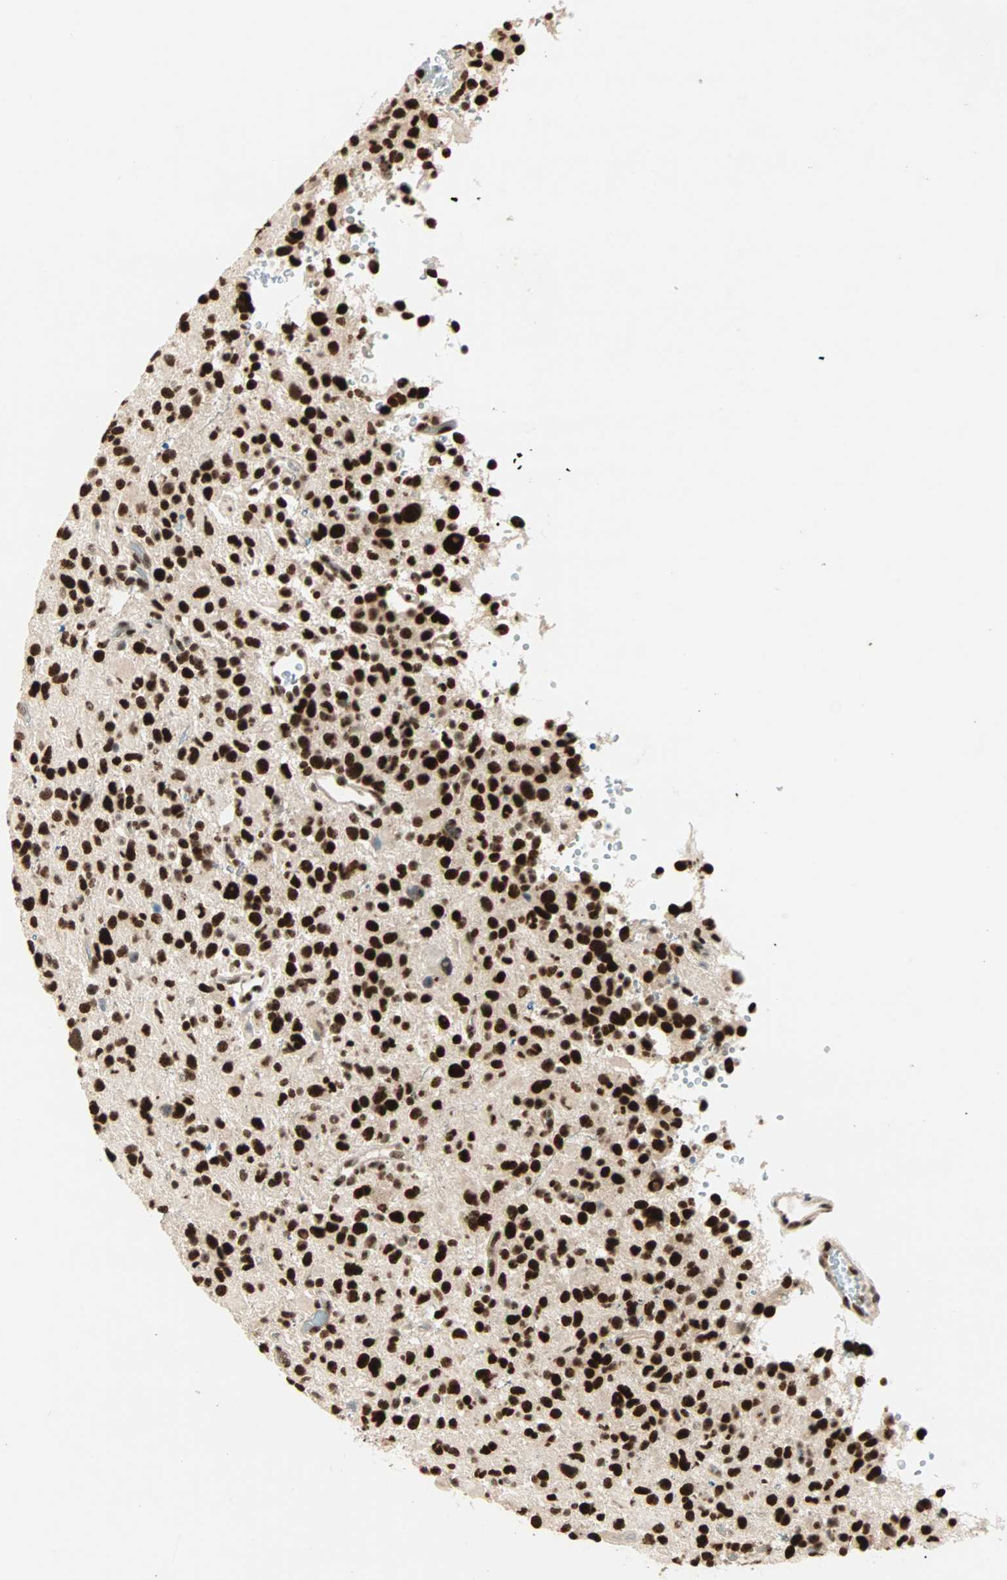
{"staining": {"intensity": "strong", "quantity": ">75%", "location": "nuclear"}, "tissue": "glioma", "cell_type": "Tumor cells", "image_type": "cancer", "snomed": [{"axis": "morphology", "description": "Glioma, malignant, High grade"}, {"axis": "topography", "description": "Brain"}], "caption": "A high amount of strong nuclear positivity is present in about >75% of tumor cells in malignant high-grade glioma tissue.", "gene": "BLM", "patient": {"sex": "male", "age": 48}}